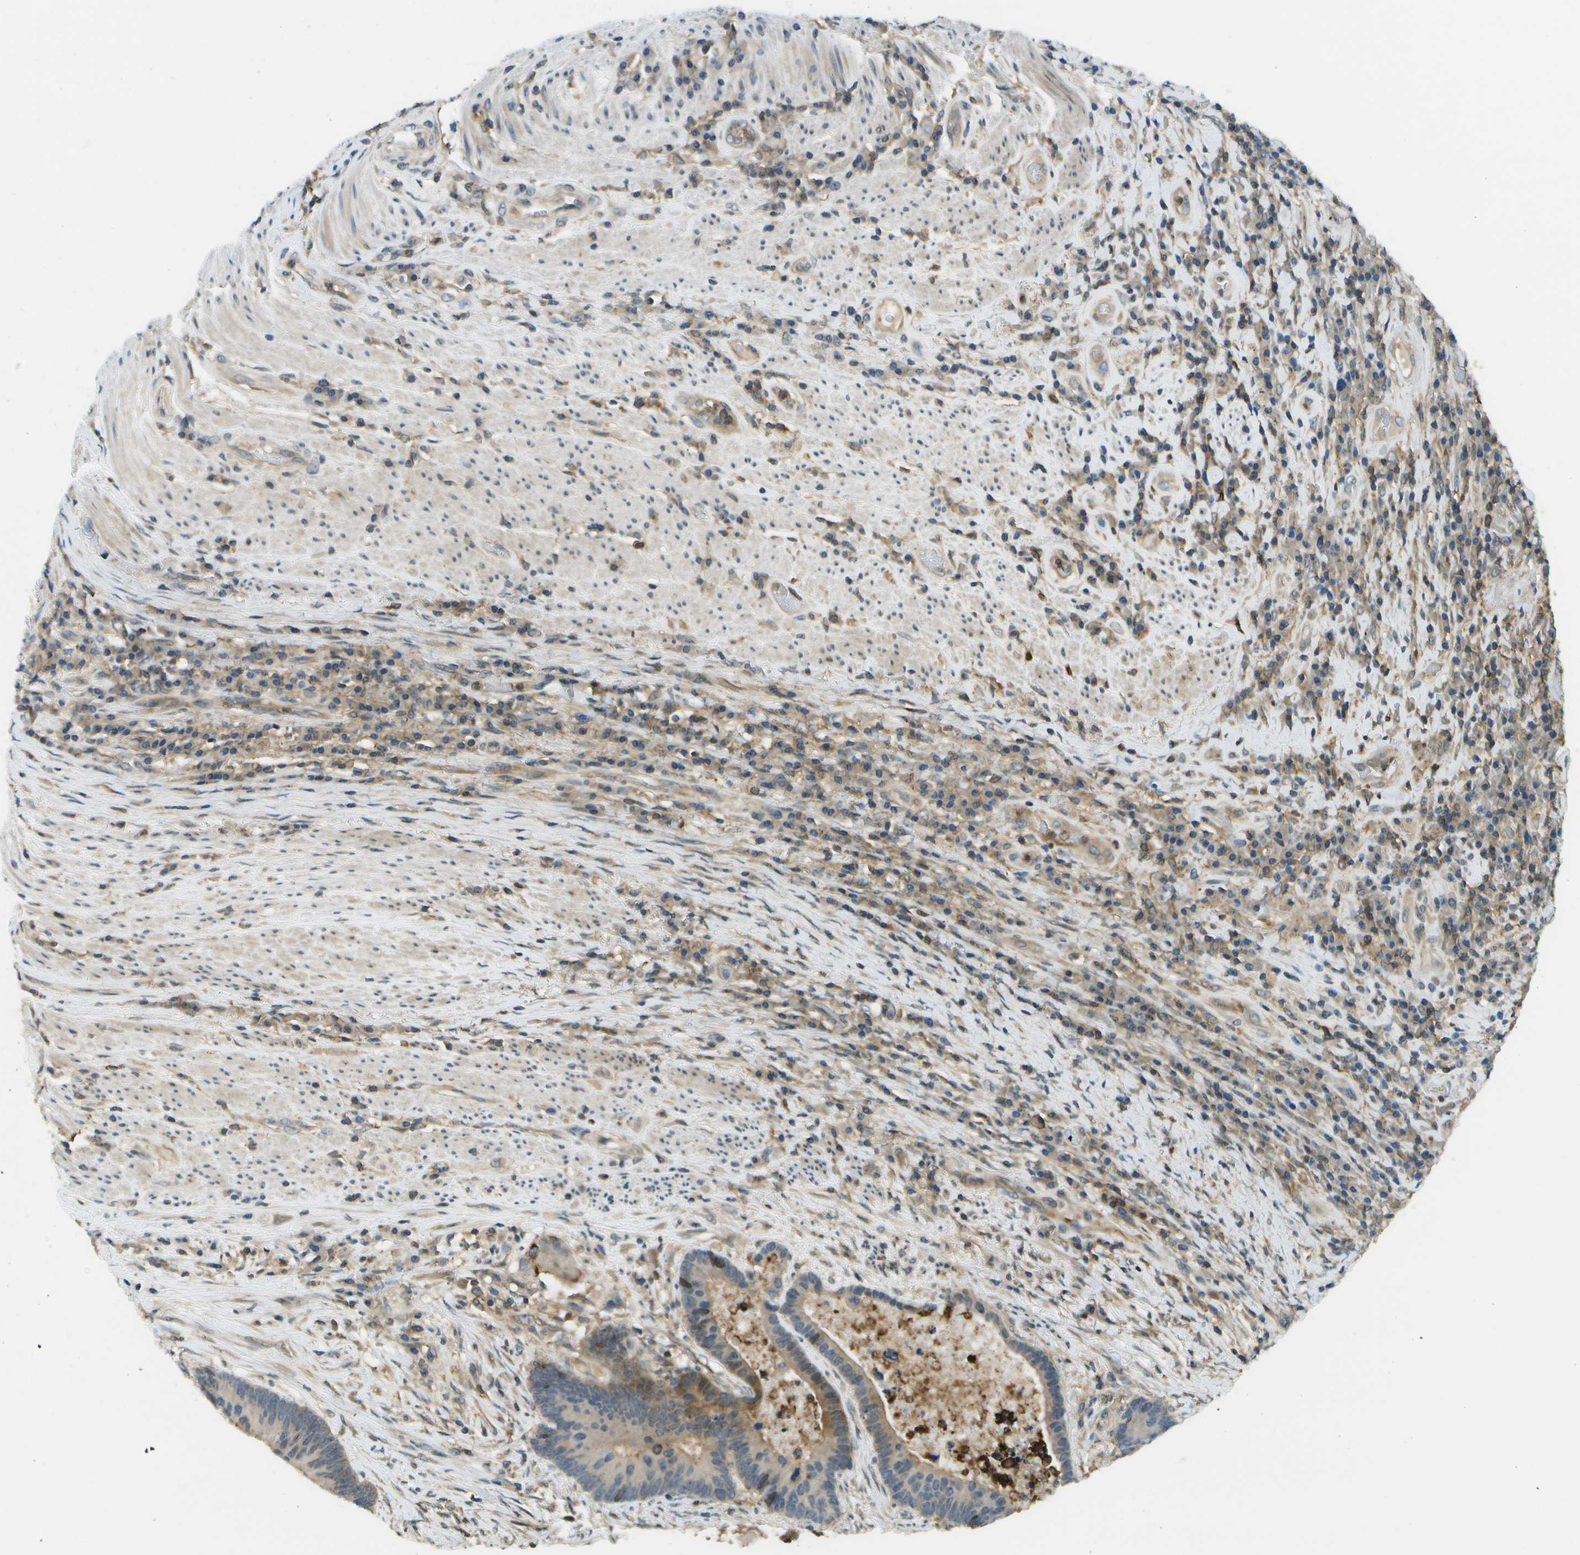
{"staining": {"intensity": "moderate", "quantity": "25%-75%", "location": "cytoplasmic/membranous"}, "tissue": "colorectal cancer", "cell_type": "Tumor cells", "image_type": "cancer", "snomed": [{"axis": "morphology", "description": "Adenocarcinoma, NOS"}, {"axis": "topography", "description": "Rectum"}], "caption": "Brown immunohistochemical staining in human colorectal cancer exhibits moderate cytoplasmic/membranous expression in approximately 25%-75% of tumor cells.", "gene": "LRRC66", "patient": {"sex": "male", "age": 51}}